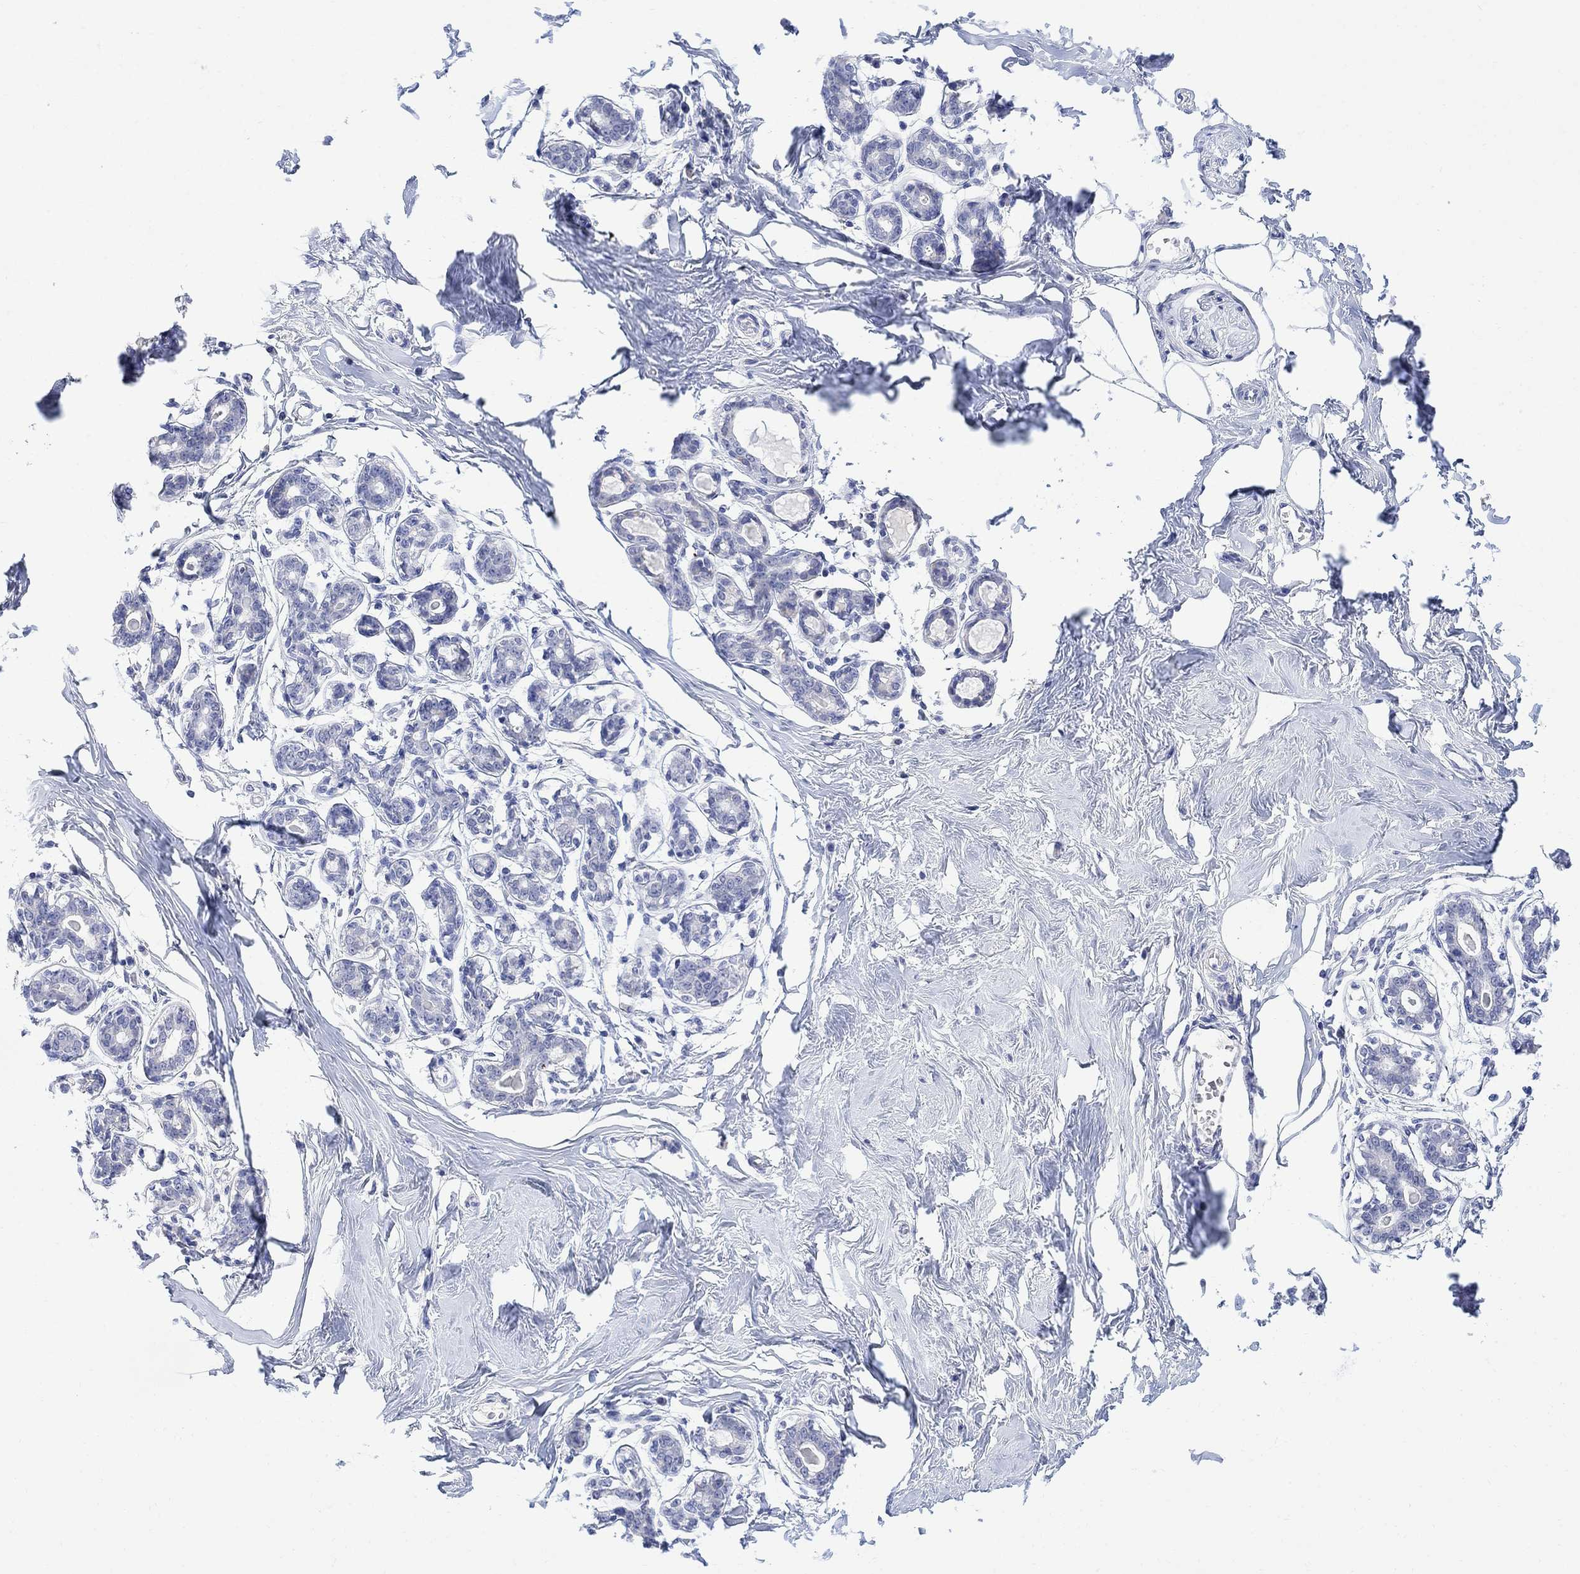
{"staining": {"intensity": "negative", "quantity": "none", "location": "none"}, "tissue": "breast", "cell_type": "Adipocytes", "image_type": "normal", "snomed": [{"axis": "morphology", "description": "Normal tissue, NOS"}, {"axis": "topography", "description": "Skin"}, {"axis": "topography", "description": "Breast"}], "caption": "The photomicrograph shows no significant positivity in adipocytes of breast.", "gene": "FBP2", "patient": {"sex": "female", "age": 43}}